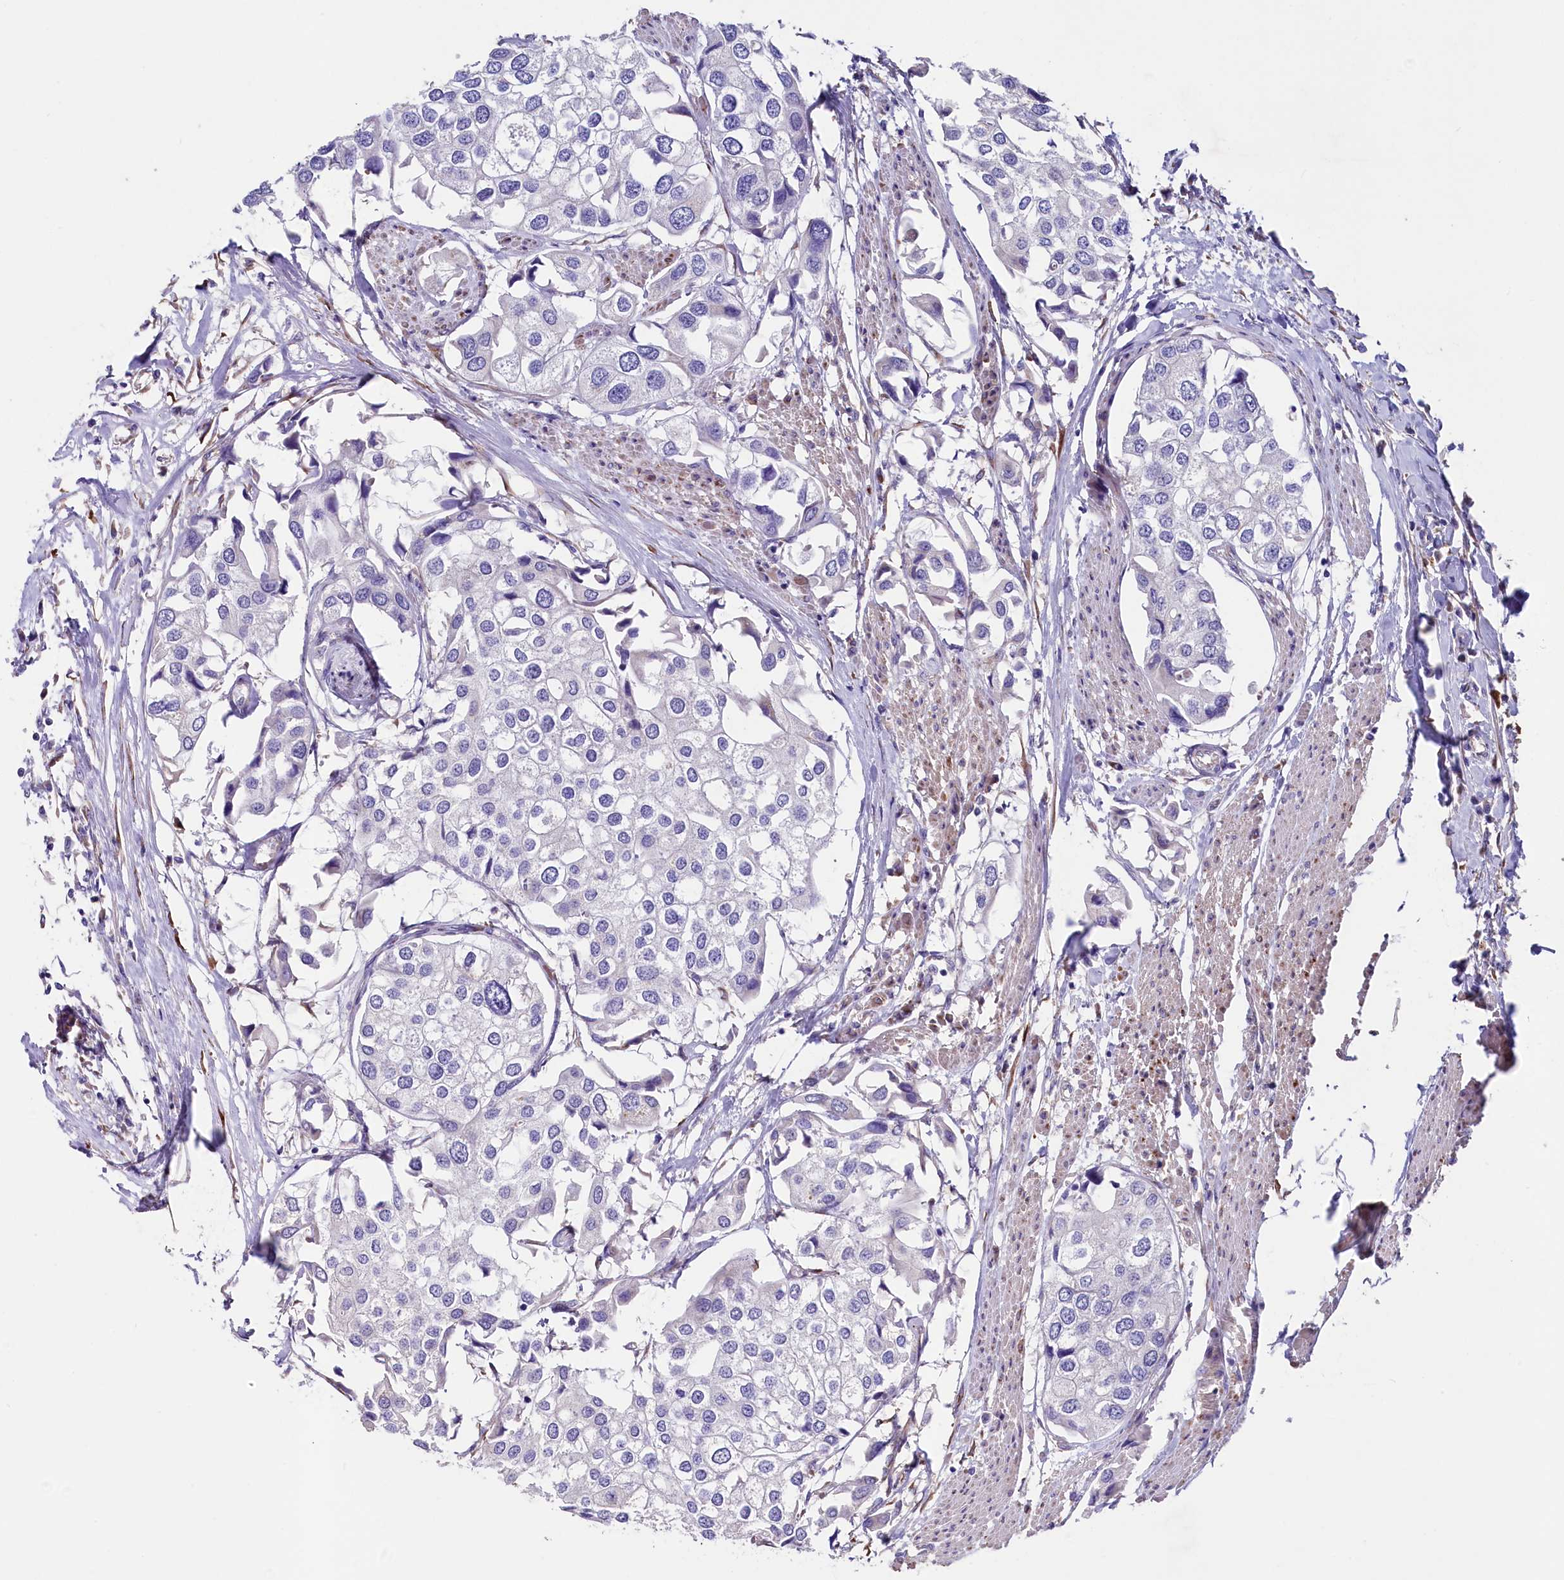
{"staining": {"intensity": "negative", "quantity": "none", "location": "none"}, "tissue": "urothelial cancer", "cell_type": "Tumor cells", "image_type": "cancer", "snomed": [{"axis": "morphology", "description": "Urothelial carcinoma, High grade"}, {"axis": "topography", "description": "Urinary bladder"}], "caption": "Immunohistochemistry of high-grade urothelial carcinoma shows no expression in tumor cells.", "gene": "GPR108", "patient": {"sex": "male", "age": 64}}